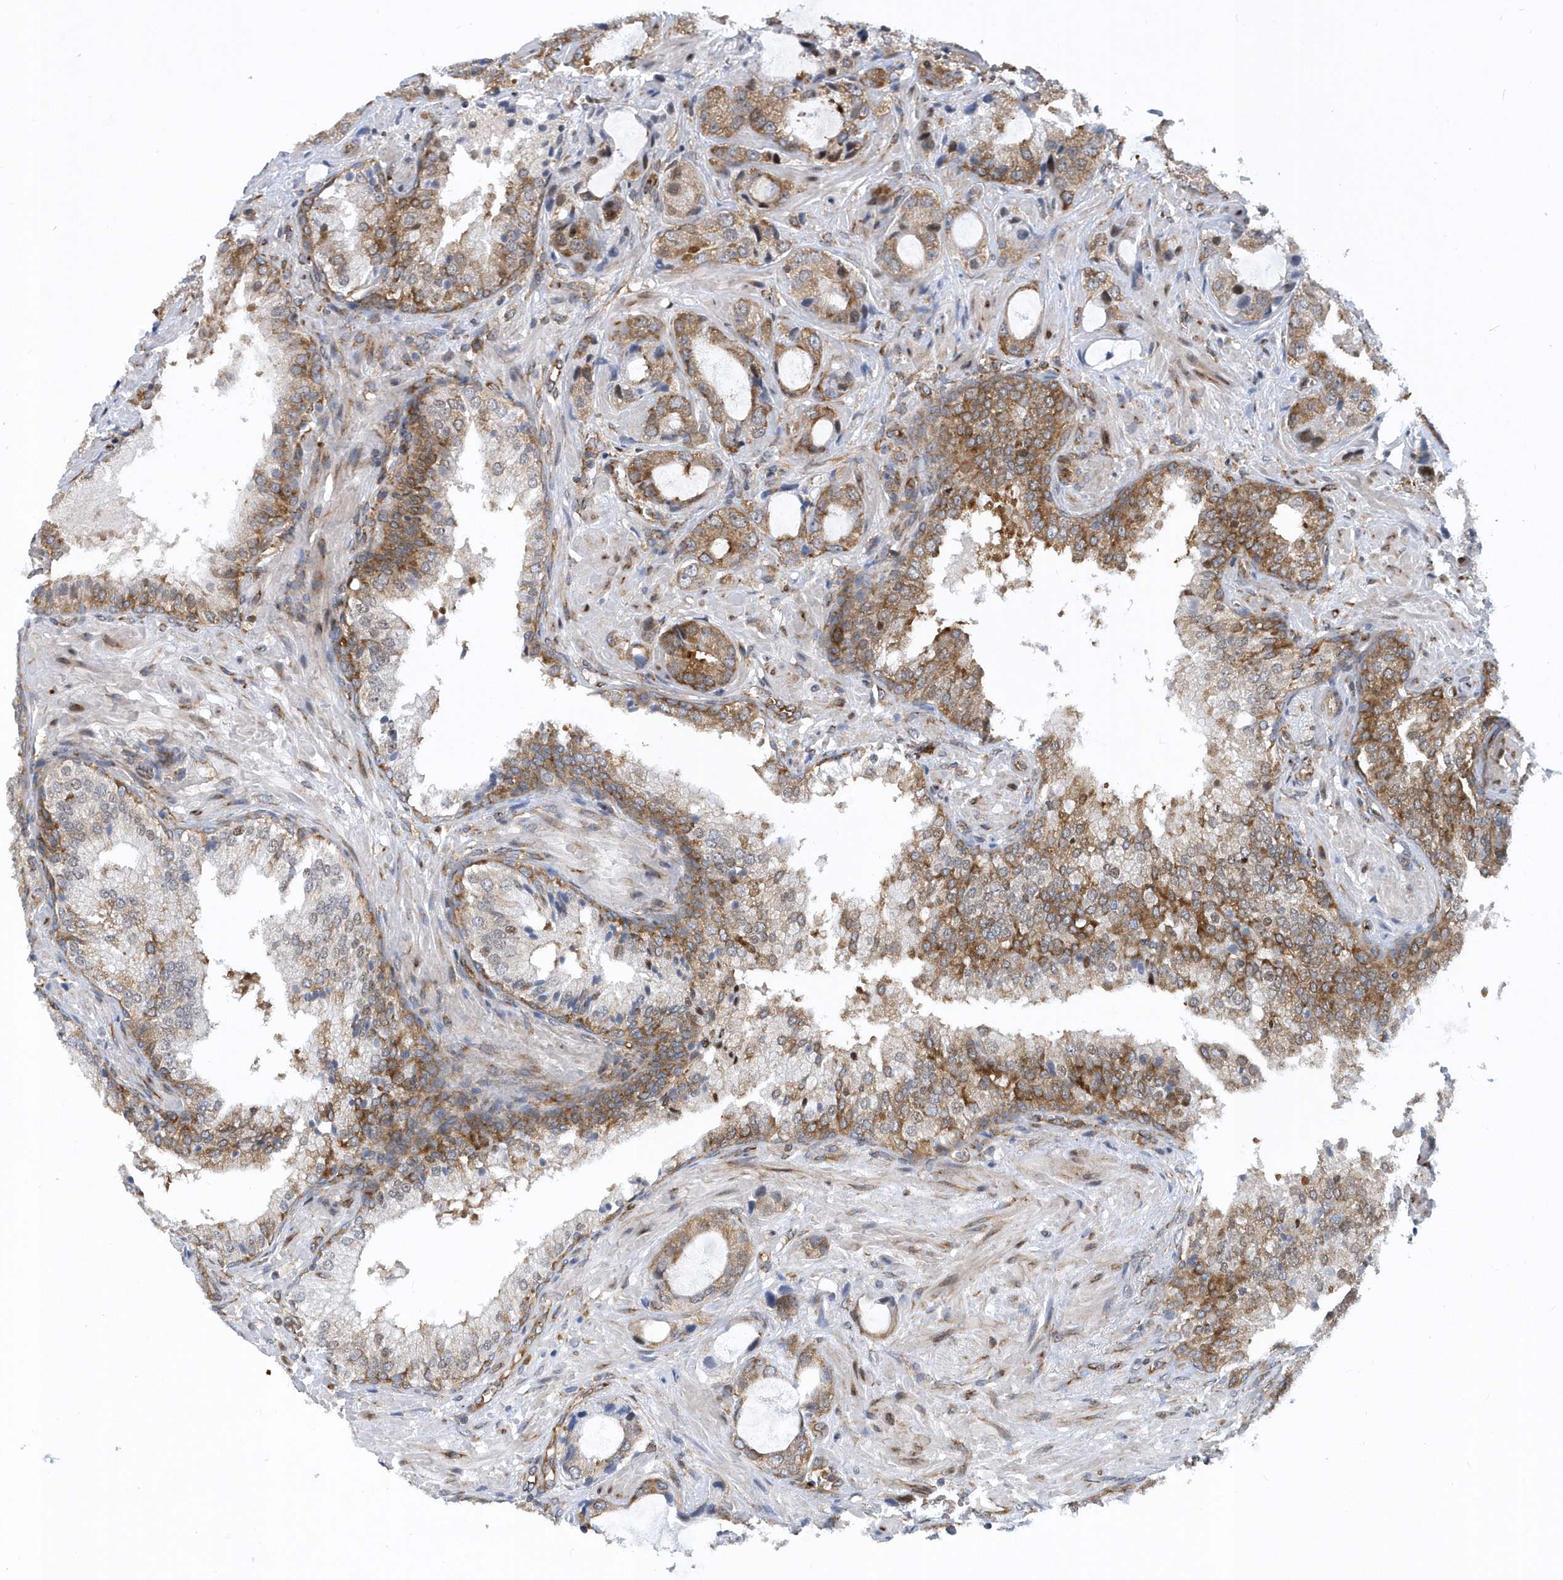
{"staining": {"intensity": "moderate", "quantity": ">75%", "location": "cytoplasmic/membranous"}, "tissue": "prostate cancer", "cell_type": "Tumor cells", "image_type": "cancer", "snomed": [{"axis": "morphology", "description": "Normal tissue, NOS"}, {"axis": "morphology", "description": "Adenocarcinoma, High grade"}, {"axis": "topography", "description": "Prostate"}, {"axis": "topography", "description": "Peripheral nerve tissue"}], "caption": "High-grade adenocarcinoma (prostate) stained for a protein displays moderate cytoplasmic/membranous positivity in tumor cells.", "gene": "PHF1", "patient": {"sex": "male", "age": 59}}